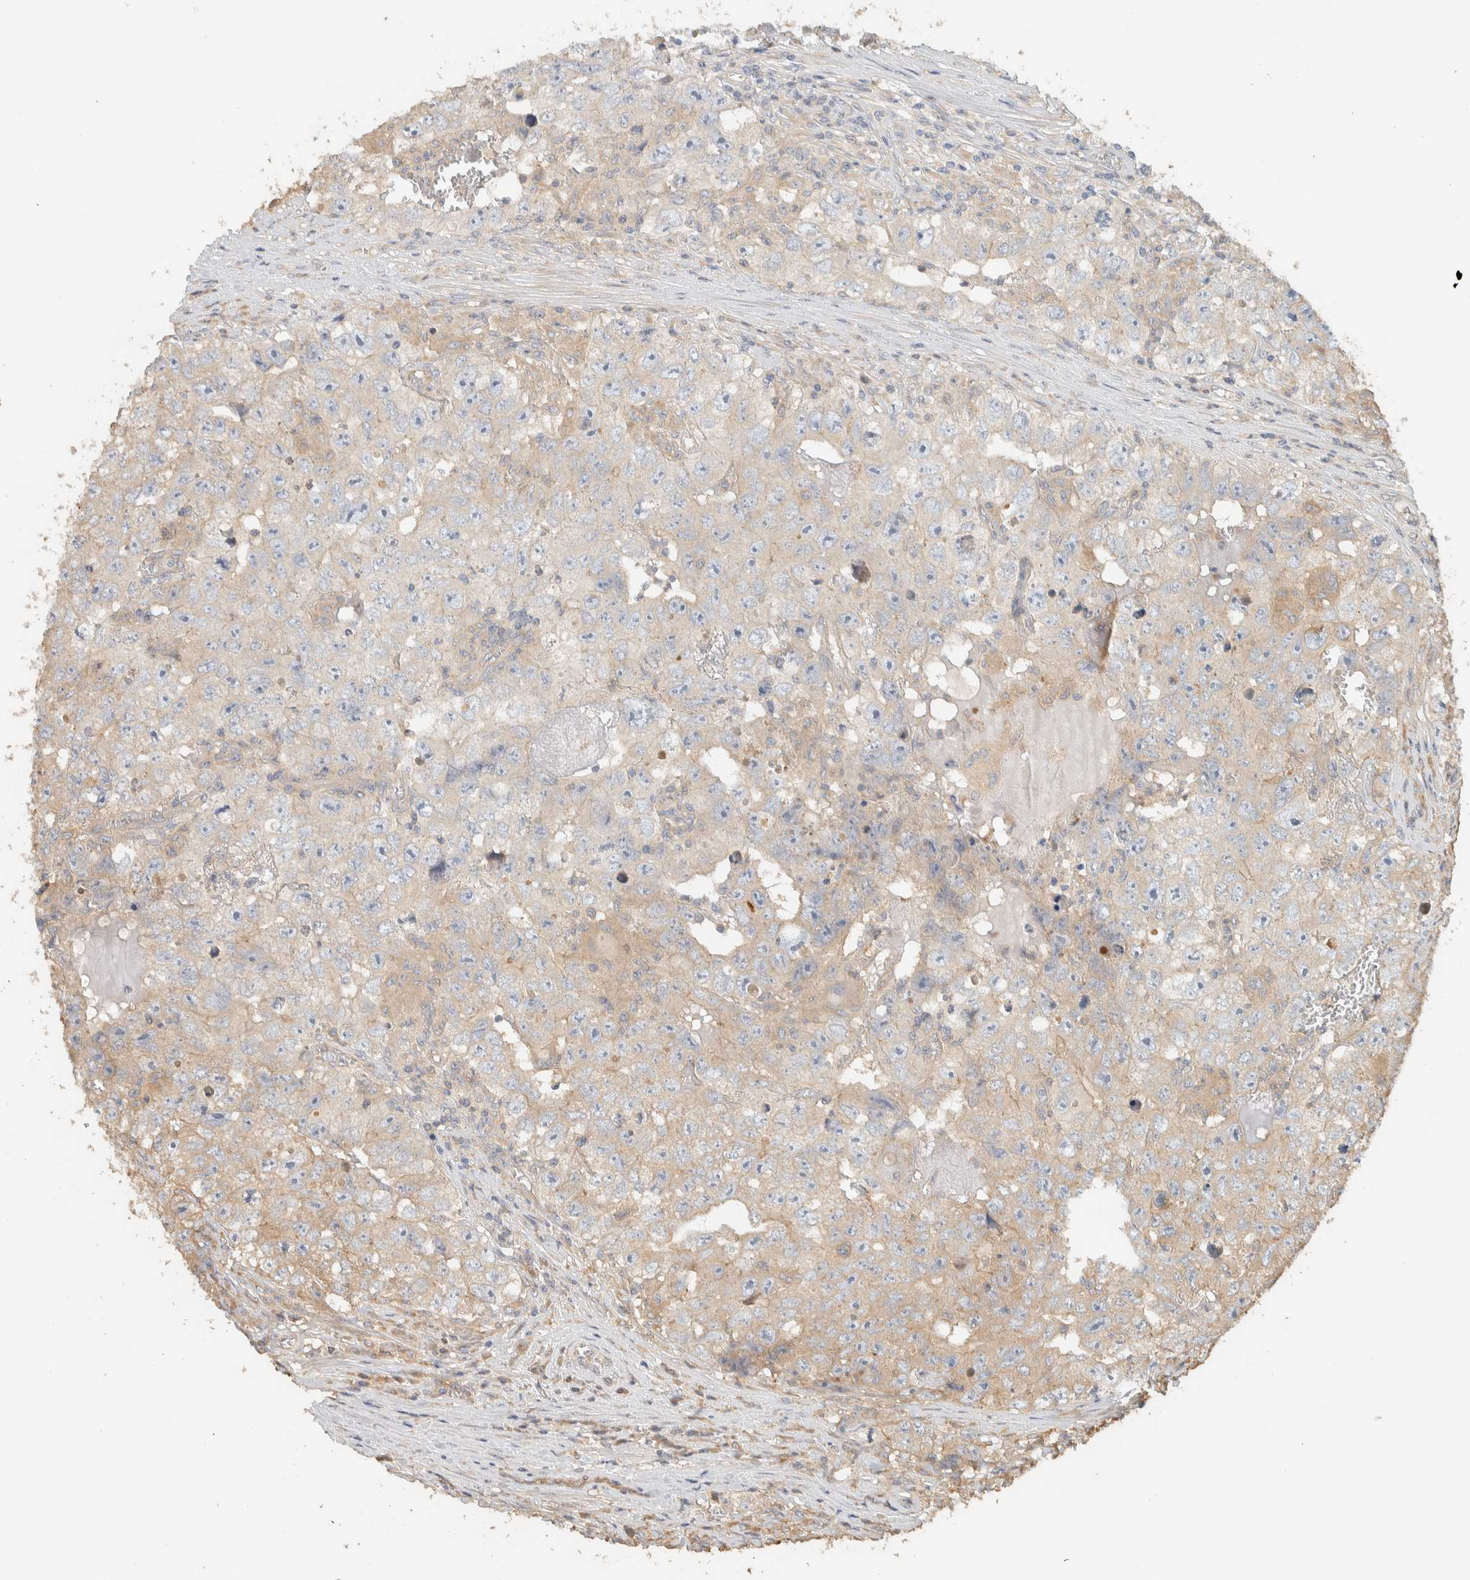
{"staining": {"intensity": "moderate", "quantity": "25%-75%", "location": "cytoplasmic/membranous"}, "tissue": "testis cancer", "cell_type": "Tumor cells", "image_type": "cancer", "snomed": [{"axis": "morphology", "description": "Seminoma, NOS"}, {"axis": "morphology", "description": "Carcinoma, Embryonal, NOS"}, {"axis": "topography", "description": "Testis"}], "caption": "Moderate cytoplasmic/membranous protein positivity is present in approximately 25%-75% of tumor cells in testis embryonal carcinoma.", "gene": "EXOC7", "patient": {"sex": "male", "age": 43}}